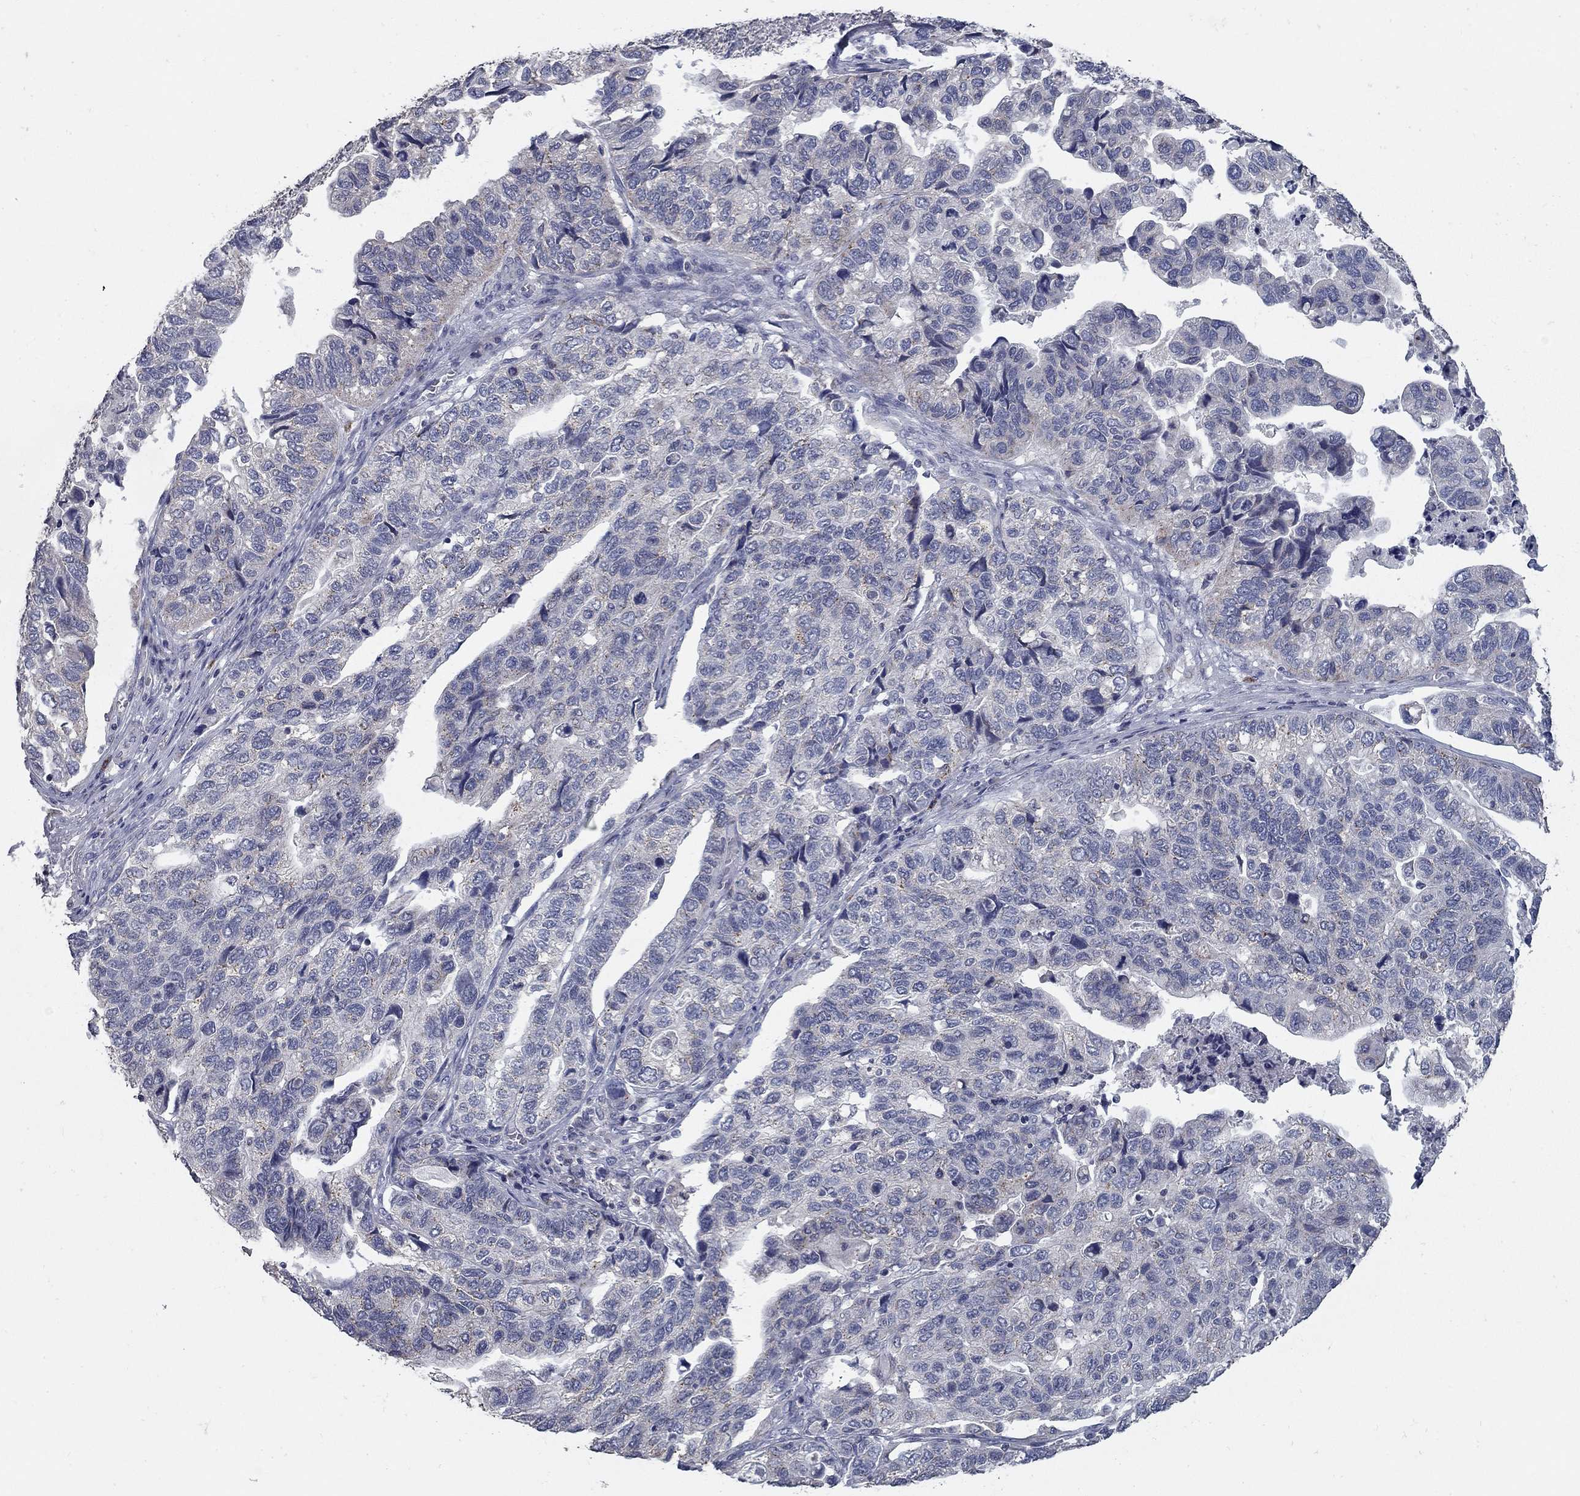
{"staining": {"intensity": "negative", "quantity": "none", "location": "none"}, "tissue": "stomach cancer", "cell_type": "Tumor cells", "image_type": "cancer", "snomed": [{"axis": "morphology", "description": "Adenocarcinoma, NOS"}, {"axis": "topography", "description": "Stomach, upper"}], "caption": "Immunohistochemistry of human adenocarcinoma (stomach) shows no positivity in tumor cells.", "gene": "KIAA0319L", "patient": {"sex": "female", "age": 67}}